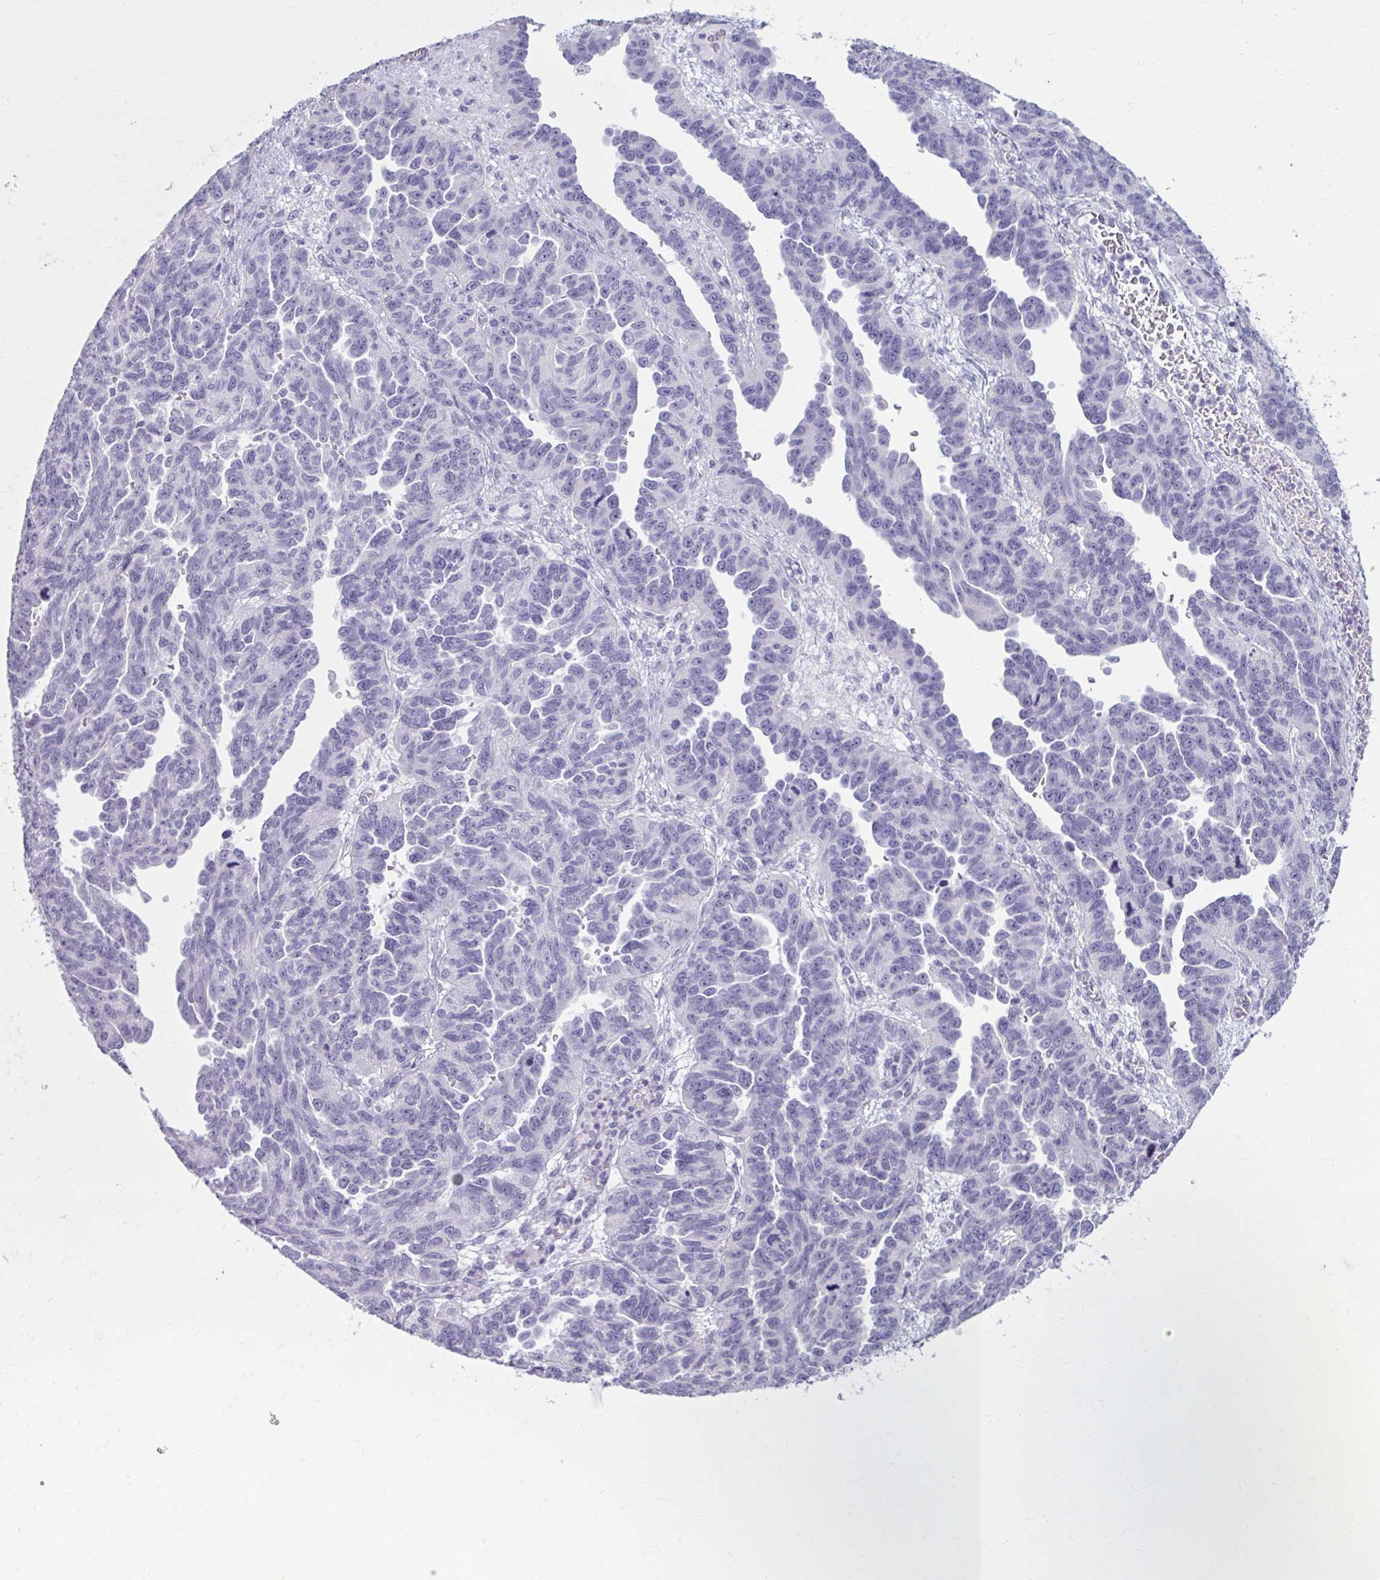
{"staining": {"intensity": "negative", "quantity": "none", "location": "none"}, "tissue": "ovarian cancer", "cell_type": "Tumor cells", "image_type": "cancer", "snomed": [{"axis": "morphology", "description": "Cystadenocarcinoma, serous, NOS"}, {"axis": "topography", "description": "Ovary"}], "caption": "Human serous cystadenocarcinoma (ovarian) stained for a protein using immunohistochemistry displays no staining in tumor cells.", "gene": "OR4B1", "patient": {"sex": "female", "age": 64}}